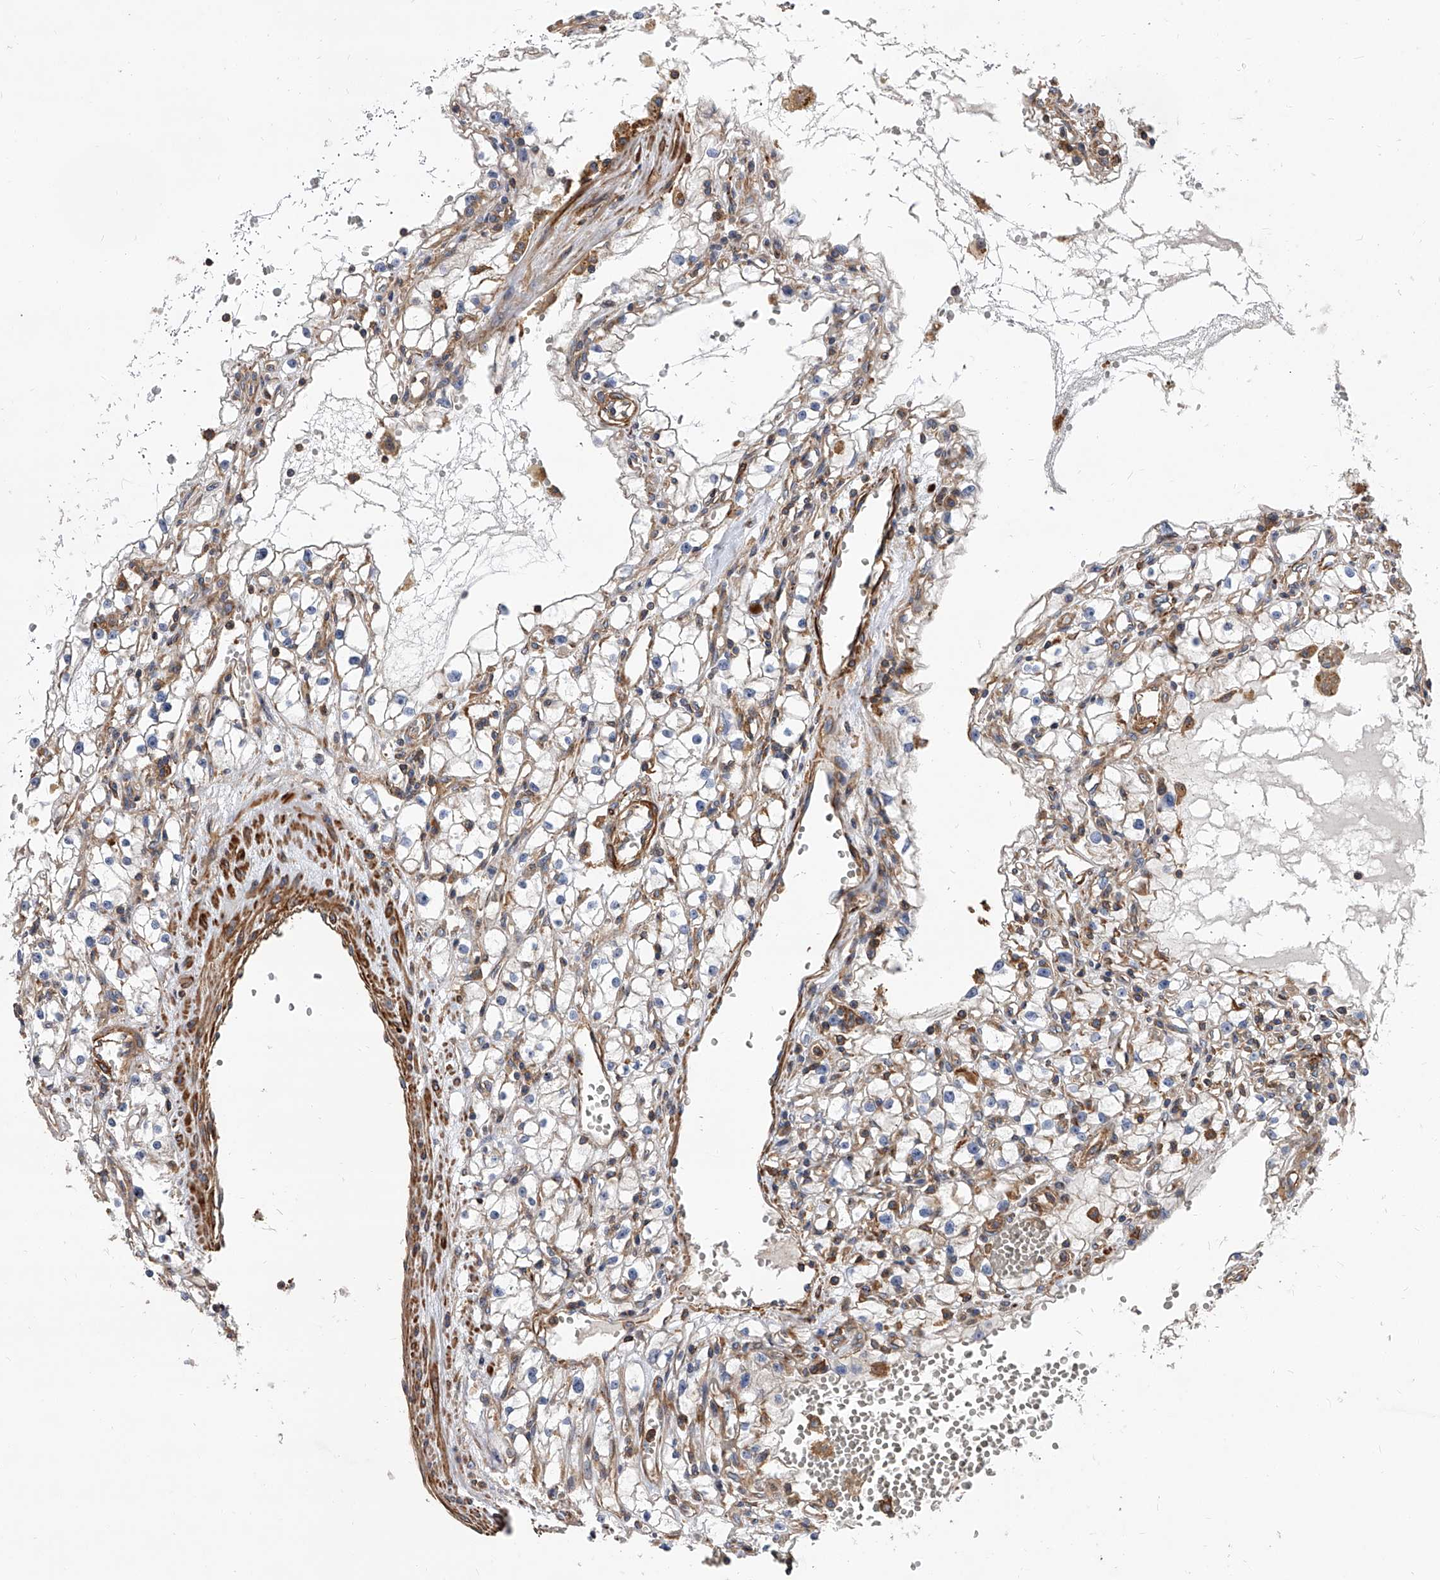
{"staining": {"intensity": "negative", "quantity": "none", "location": "none"}, "tissue": "renal cancer", "cell_type": "Tumor cells", "image_type": "cancer", "snomed": [{"axis": "morphology", "description": "Adenocarcinoma, NOS"}, {"axis": "topography", "description": "Kidney"}], "caption": "Image shows no protein positivity in tumor cells of renal adenocarcinoma tissue.", "gene": "PISD", "patient": {"sex": "male", "age": 56}}